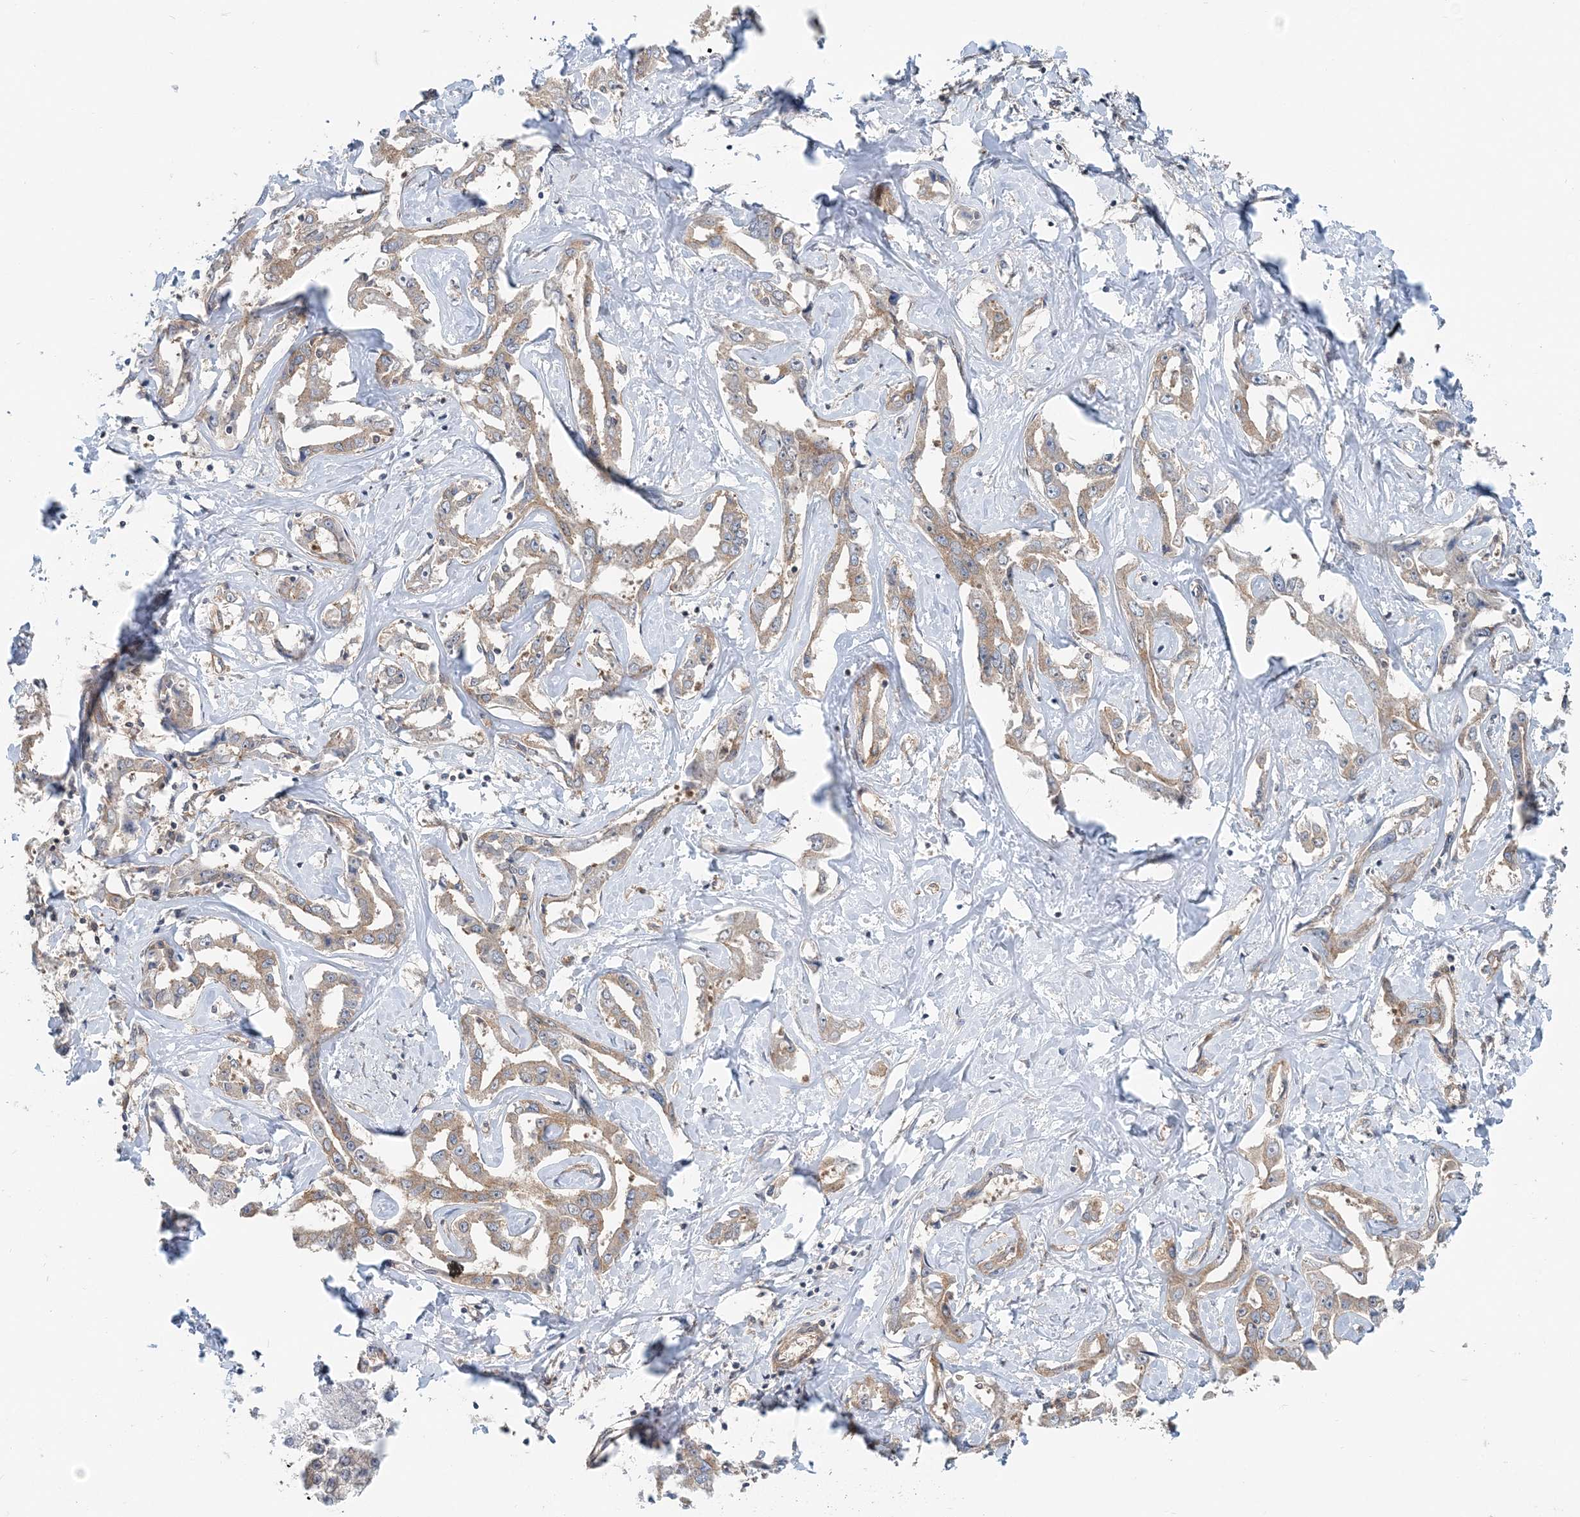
{"staining": {"intensity": "weak", "quantity": ">75%", "location": "cytoplasmic/membranous"}, "tissue": "liver cancer", "cell_type": "Tumor cells", "image_type": "cancer", "snomed": [{"axis": "morphology", "description": "Cholangiocarcinoma"}, {"axis": "topography", "description": "Liver"}], "caption": "Protein staining of cholangiocarcinoma (liver) tissue exhibits weak cytoplasmic/membranous positivity in approximately >75% of tumor cells. Nuclei are stained in blue.", "gene": "MOB4", "patient": {"sex": "male", "age": 59}}